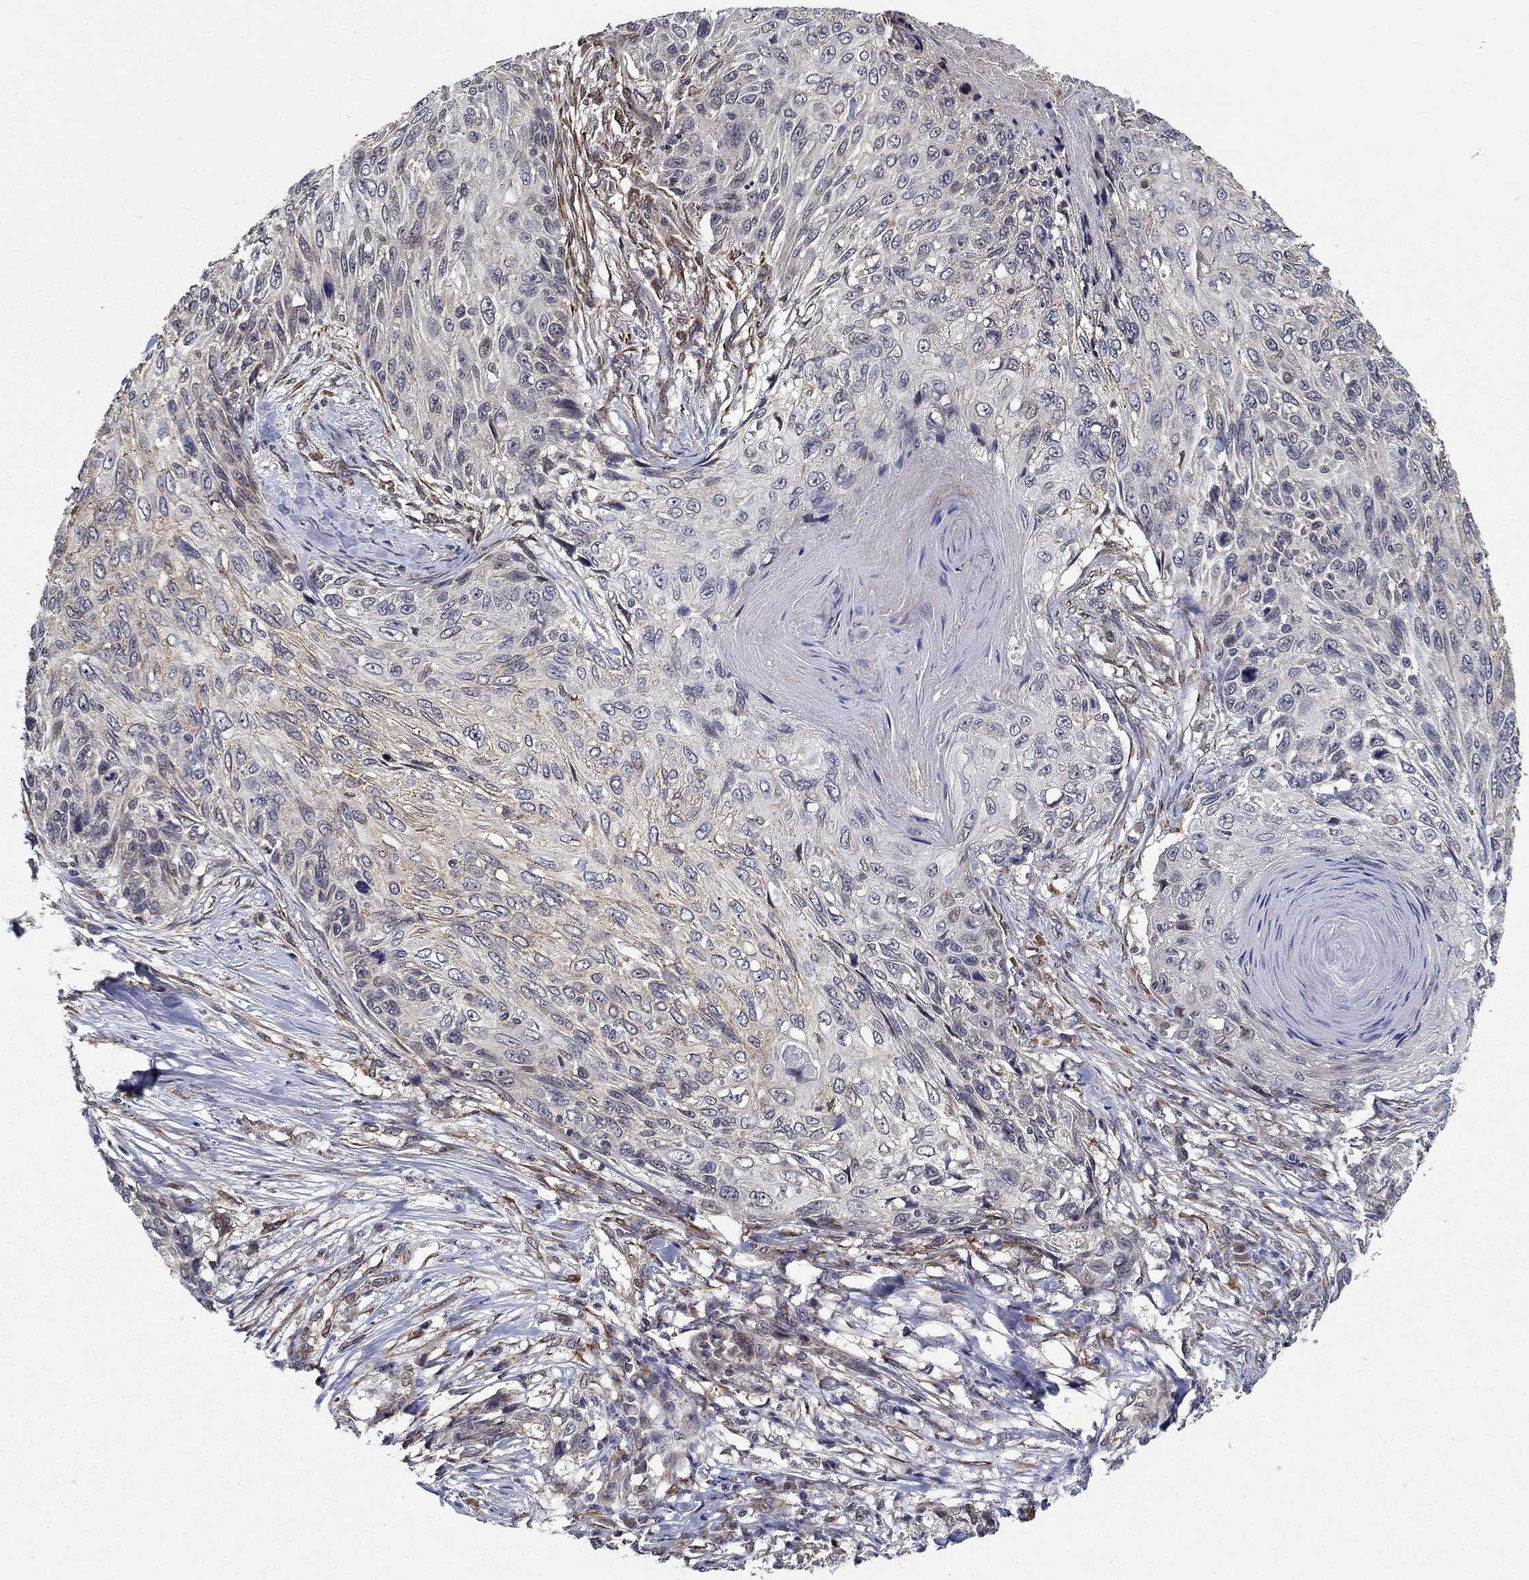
{"staining": {"intensity": "negative", "quantity": "none", "location": "none"}, "tissue": "skin cancer", "cell_type": "Tumor cells", "image_type": "cancer", "snomed": [{"axis": "morphology", "description": "Squamous cell carcinoma, NOS"}, {"axis": "topography", "description": "Skin"}], "caption": "There is no significant positivity in tumor cells of skin squamous cell carcinoma.", "gene": "ZNF594", "patient": {"sex": "male", "age": 92}}